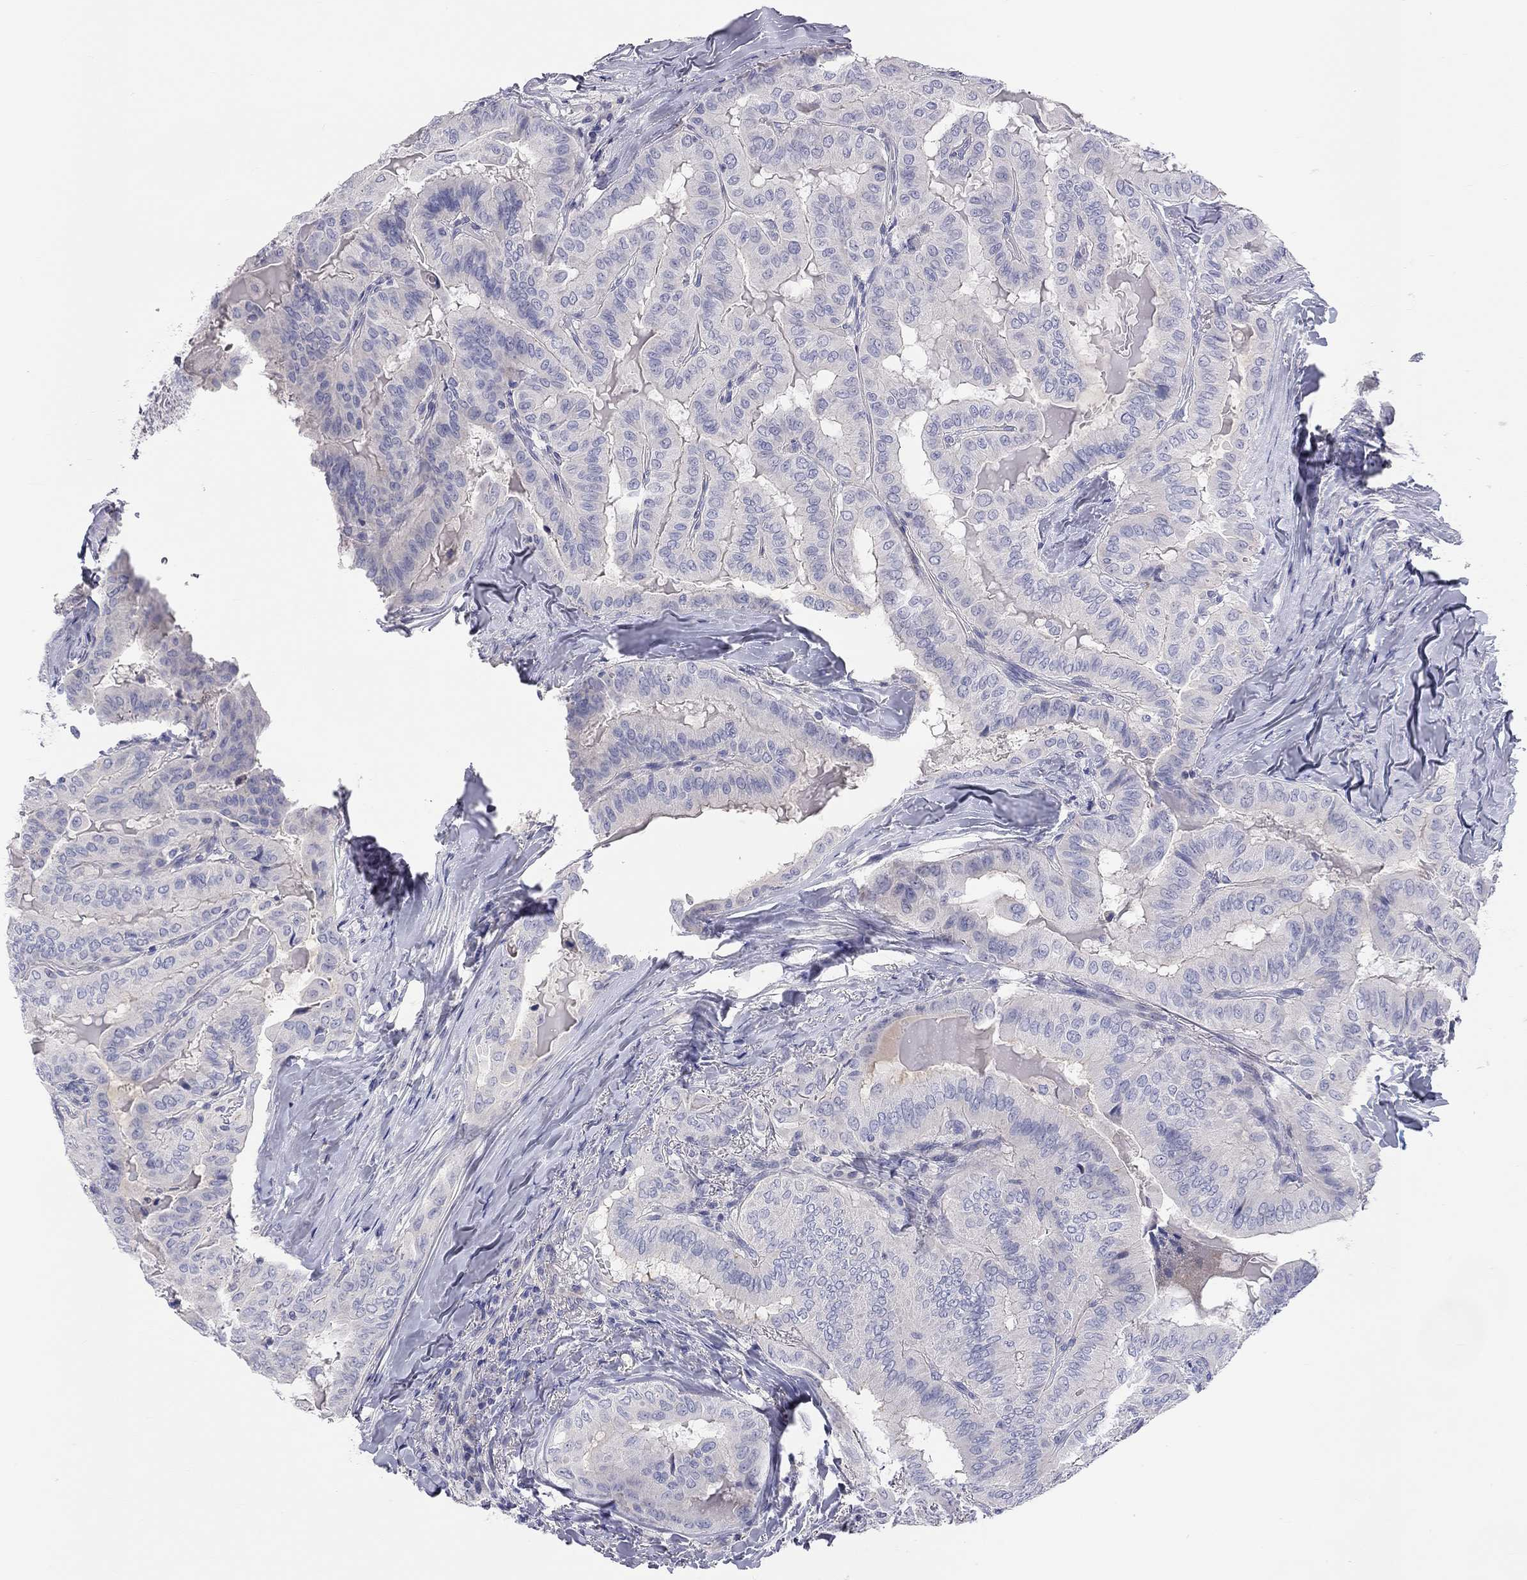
{"staining": {"intensity": "negative", "quantity": "none", "location": "none"}, "tissue": "thyroid cancer", "cell_type": "Tumor cells", "image_type": "cancer", "snomed": [{"axis": "morphology", "description": "Papillary adenocarcinoma, NOS"}, {"axis": "topography", "description": "Thyroid gland"}], "caption": "A micrograph of papillary adenocarcinoma (thyroid) stained for a protein shows no brown staining in tumor cells.", "gene": "ST7L", "patient": {"sex": "female", "age": 68}}